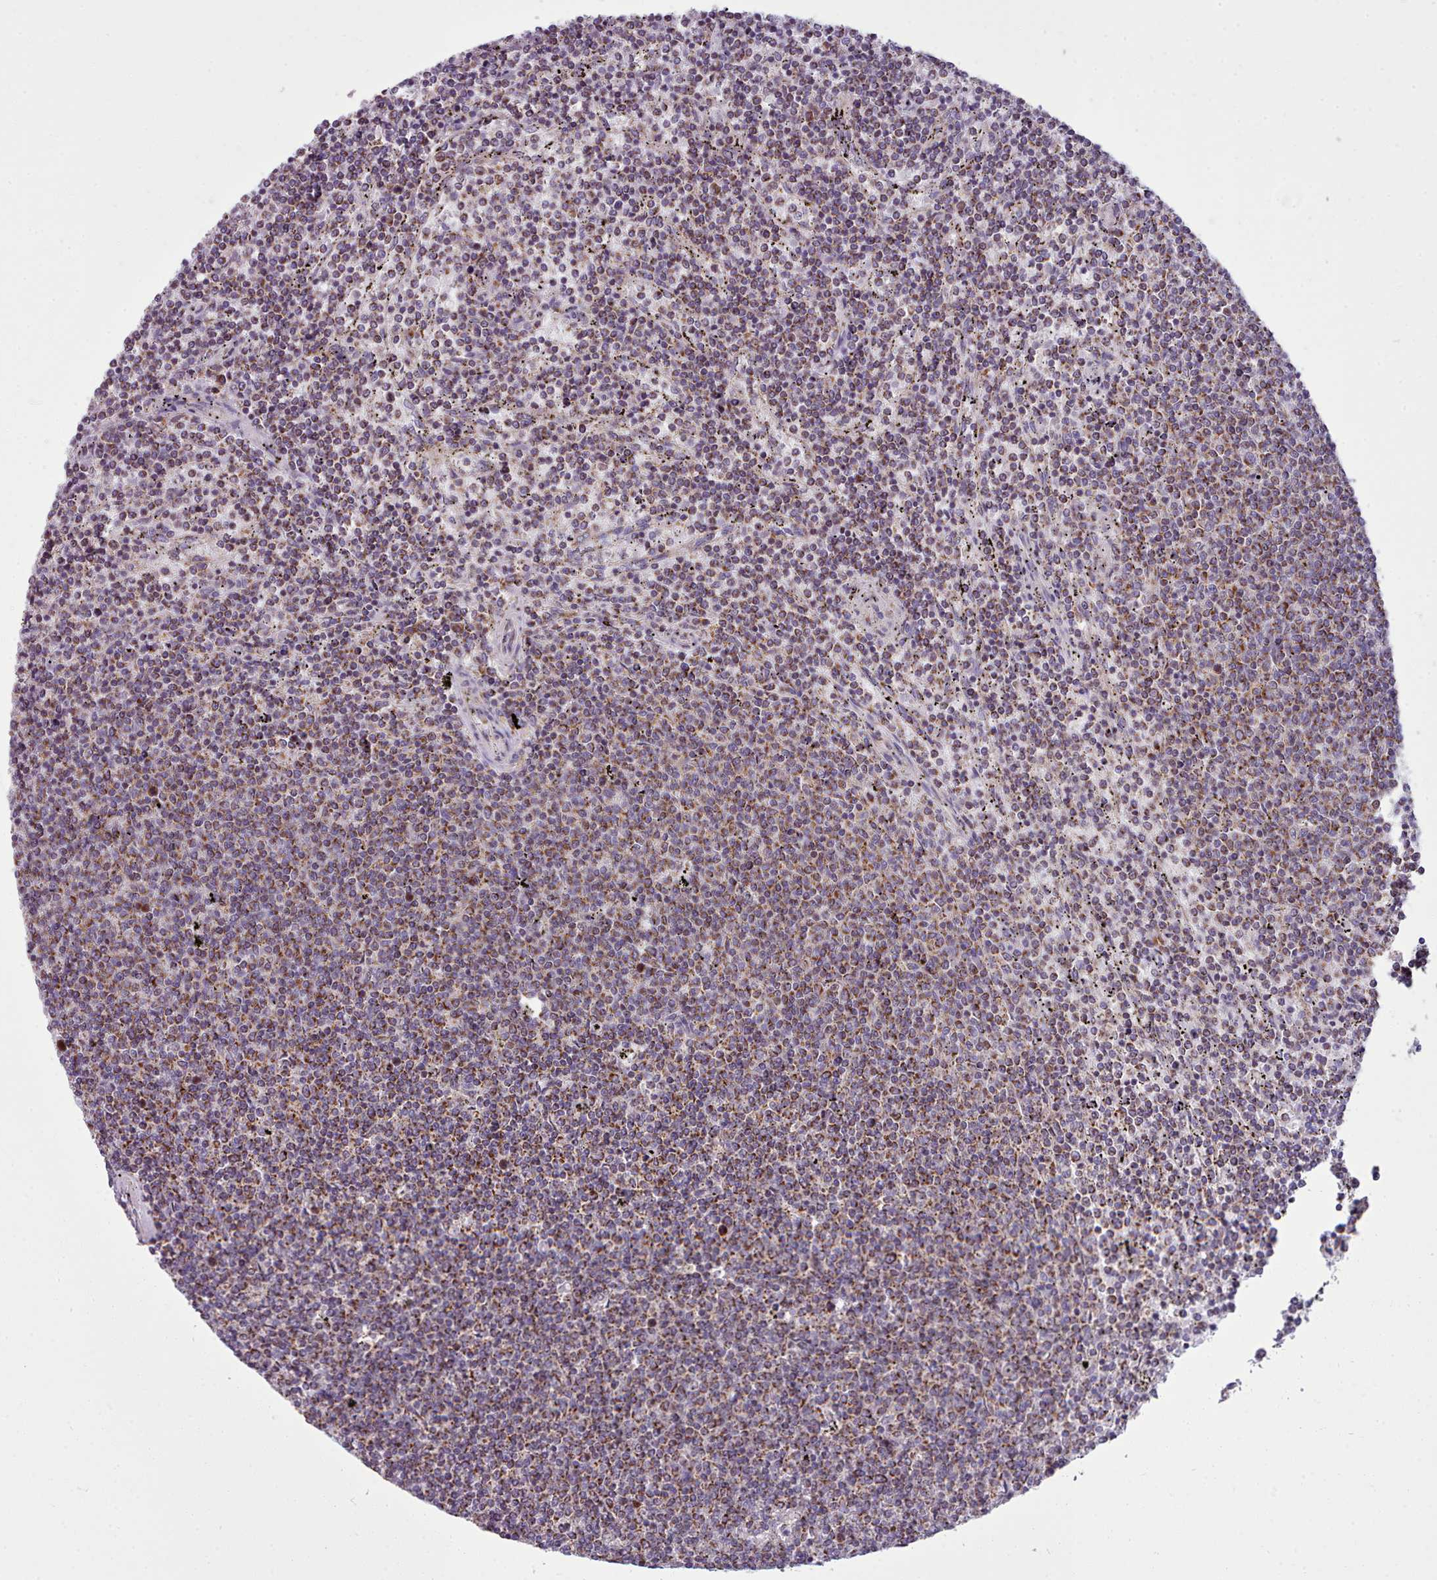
{"staining": {"intensity": "moderate", "quantity": "25%-75%", "location": "cytoplasmic/membranous"}, "tissue": "lymphoma", "cell_type": "Tumor cells", "image_type": "cancer", "snomed": [{"axis": "morphology", "description": "Malignant lymphoma, non-Hodgkin's type, Low grade"}, {"axis": "topography", "description": "Spleen"}], "caption": "Tumor cells show moderate cytoplasmic/membranous staining in approximately 25%-75% of cells in low-grade malignant lymphoma, non-Hodgkin's type.", "gene": "SRP54", "patient": {"sex": "female", "age": 50}}